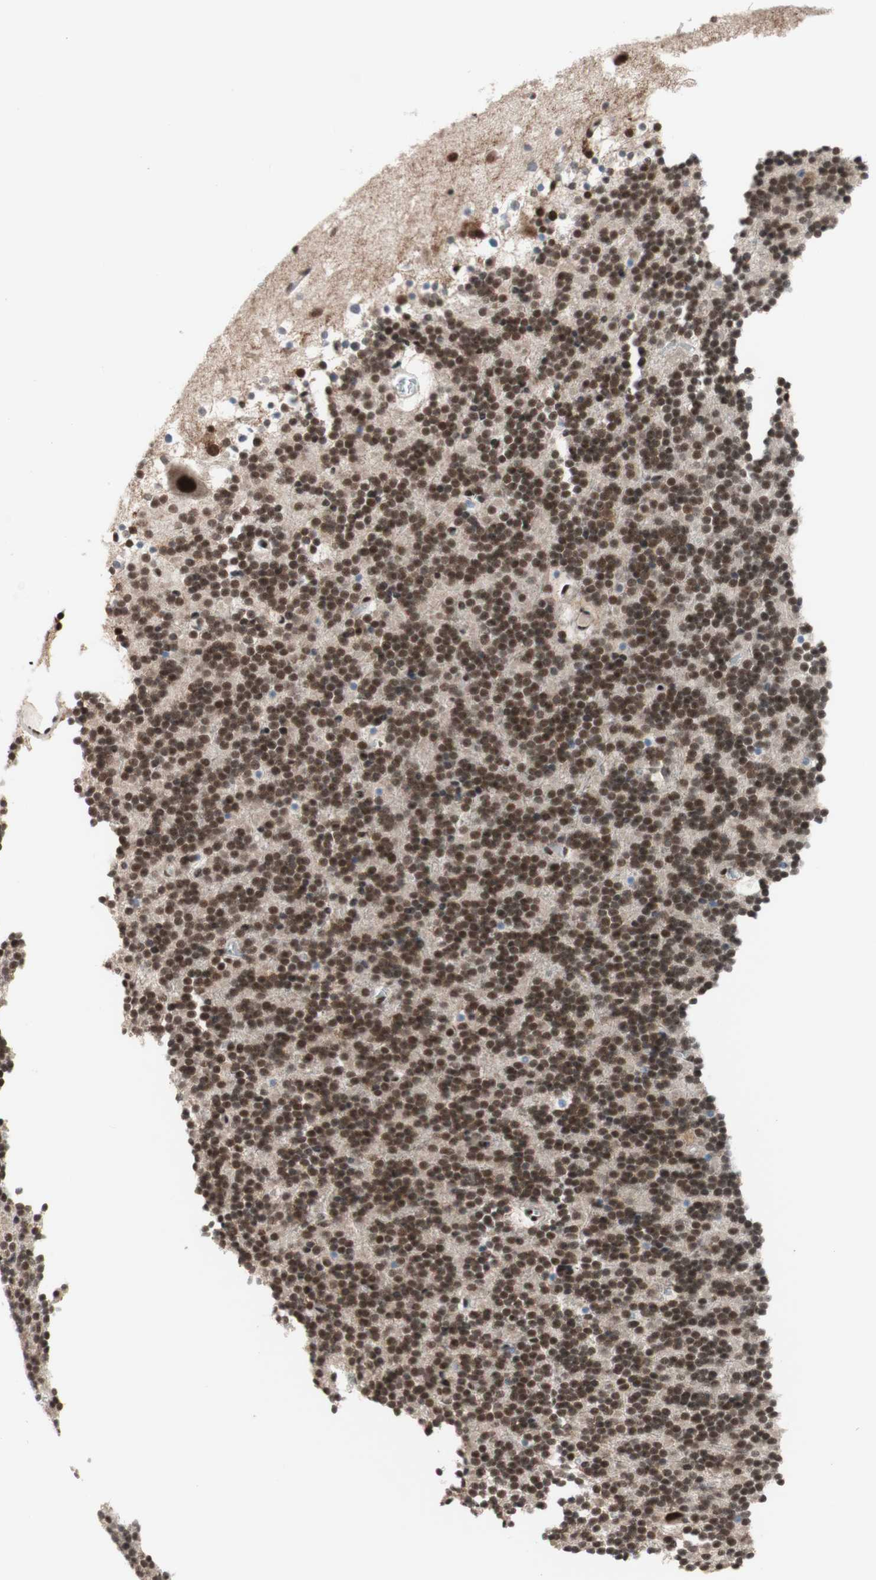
{"staining": {"intensity": "strong", "quantity": ">75%", "location": "nuclear"}, "tissue": "cerebellum", "cell_type": "Cells in granular layer", "image_type": "normal", "snomed": [{"axis": "morphology", "description": "Normal tissue, NOS"}, {"axis": "topography", "description": "Cerebellum"}], "caption": "A photomicrograph showing strong nuclear staining in about >75% of cells in granular layer in unremarkable cerebellum, as visualized by brown immunohistochemical staining.", "gene": "PRPF19", "patient": {"sex": "male", "age": 45}}